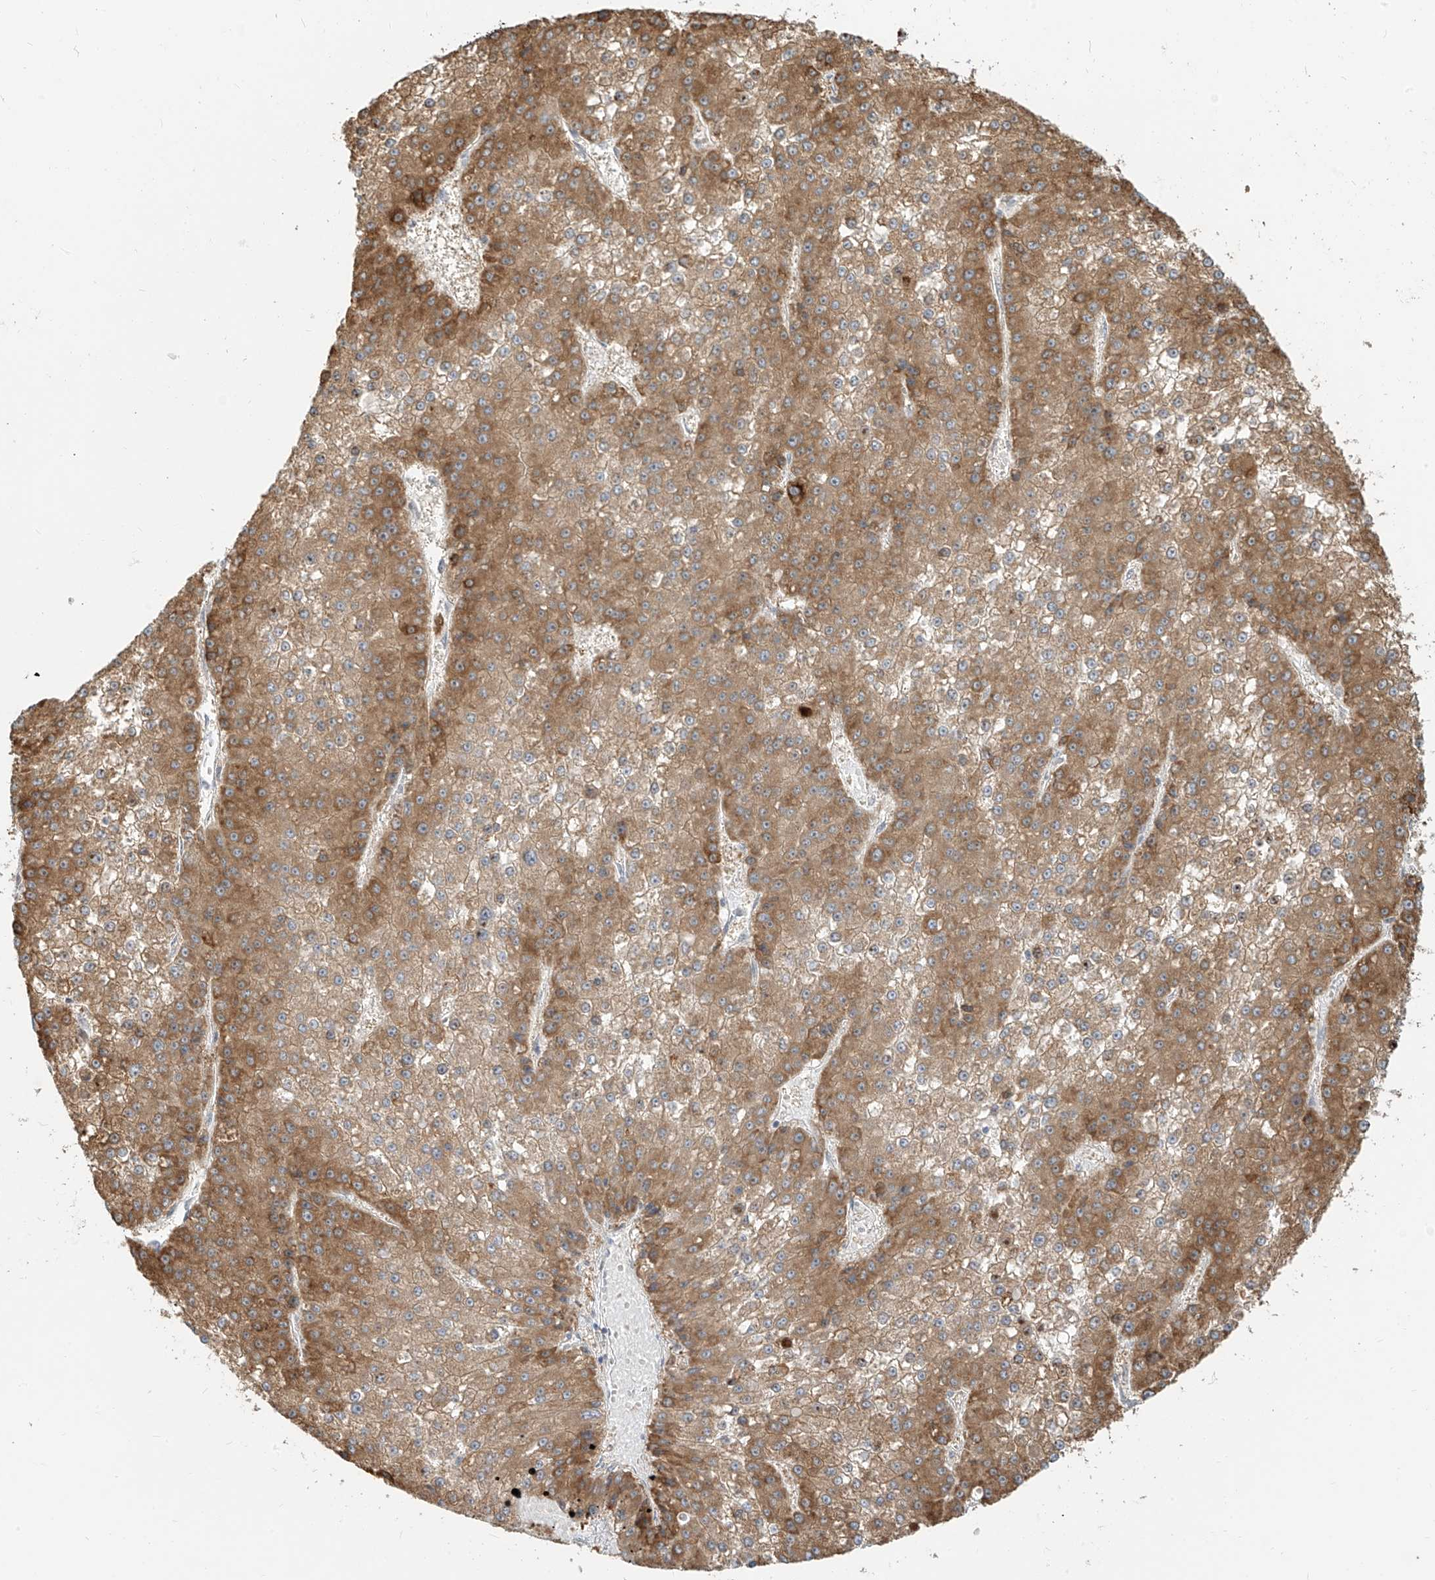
{"staining": {"intensity": "moderate", "quantity": ">75%", "location": "cytoplasmic/membranous"}, "tissue": "liver cancer", "cell_type": "Tumor cells", "image_type": "cancer", "snomed": [{"axis": "morphology", "description": "Carcinoma, Hepatocellular, NOS"}, {"axis": "topography", "description": "Liver"}], "caption": "Brown immunohistochemical staining in hepatocellular carcinoma (liver) demonstrates moderate cytoplasmic/membranous staining in about >75% of tumor cells. Ihc stains the protein of interest in brown and the nuclei are stained blue.", "gene": "ZMYM2", "patient": {"sex": "female", "age": 73}}